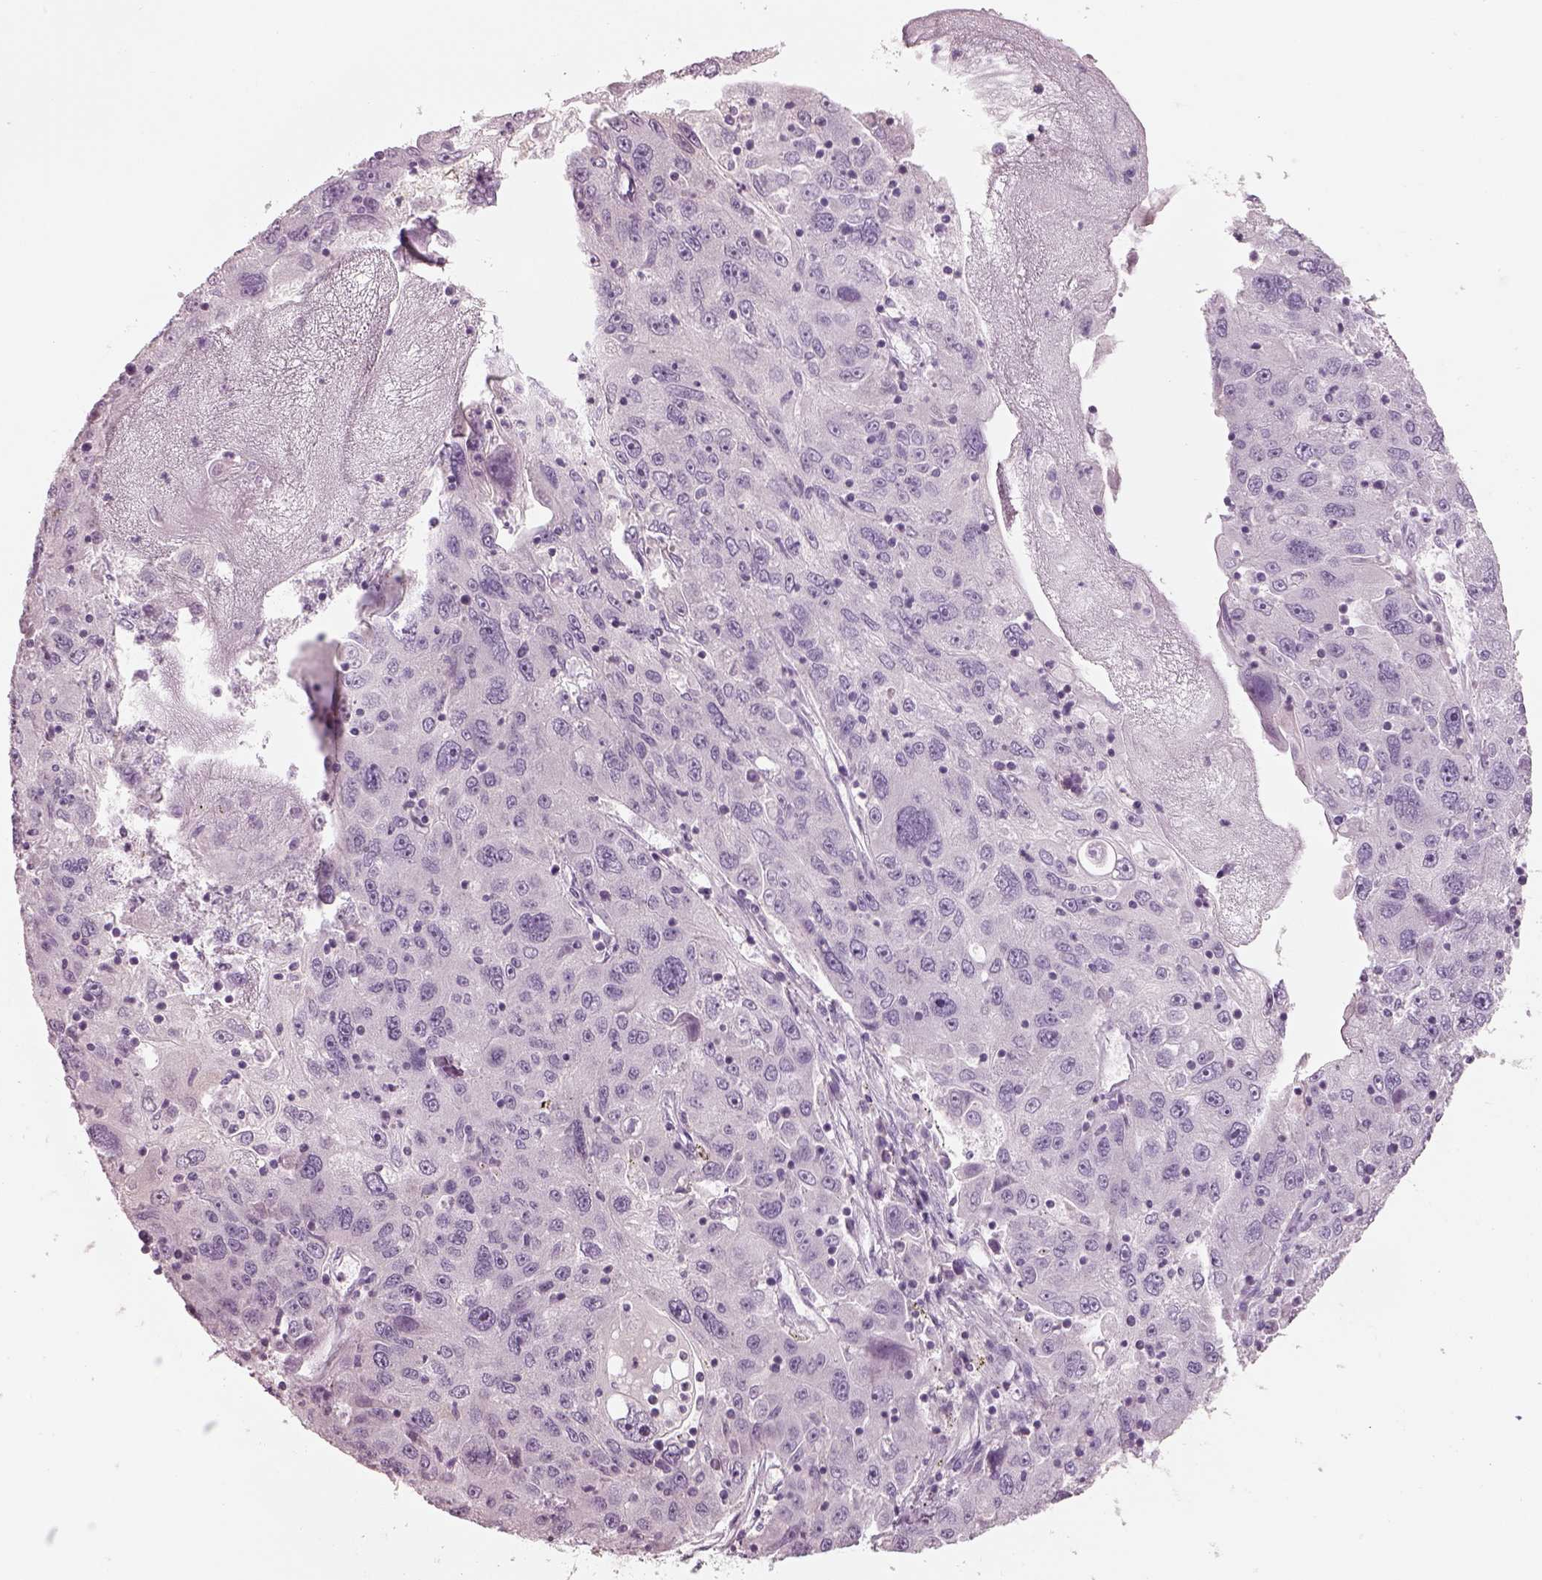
{"staining": {"intensity": "negative", "quantity": "none", "location": "none"}, "tissue": "stomach cancer", "cell_type": "Tumor cells", "image_type": "cancer", "snomed": [{"axis": "morphology", "description": "Adenocarcinoma, NOS"}, {"axis": "topography", "description": "Stomach"}], "caption": "Tumor cells show no significant expression in adenocarcinoma (stomach).", "gene": "SLC27A2", "patient": {"sex": "male", "age": 56}}